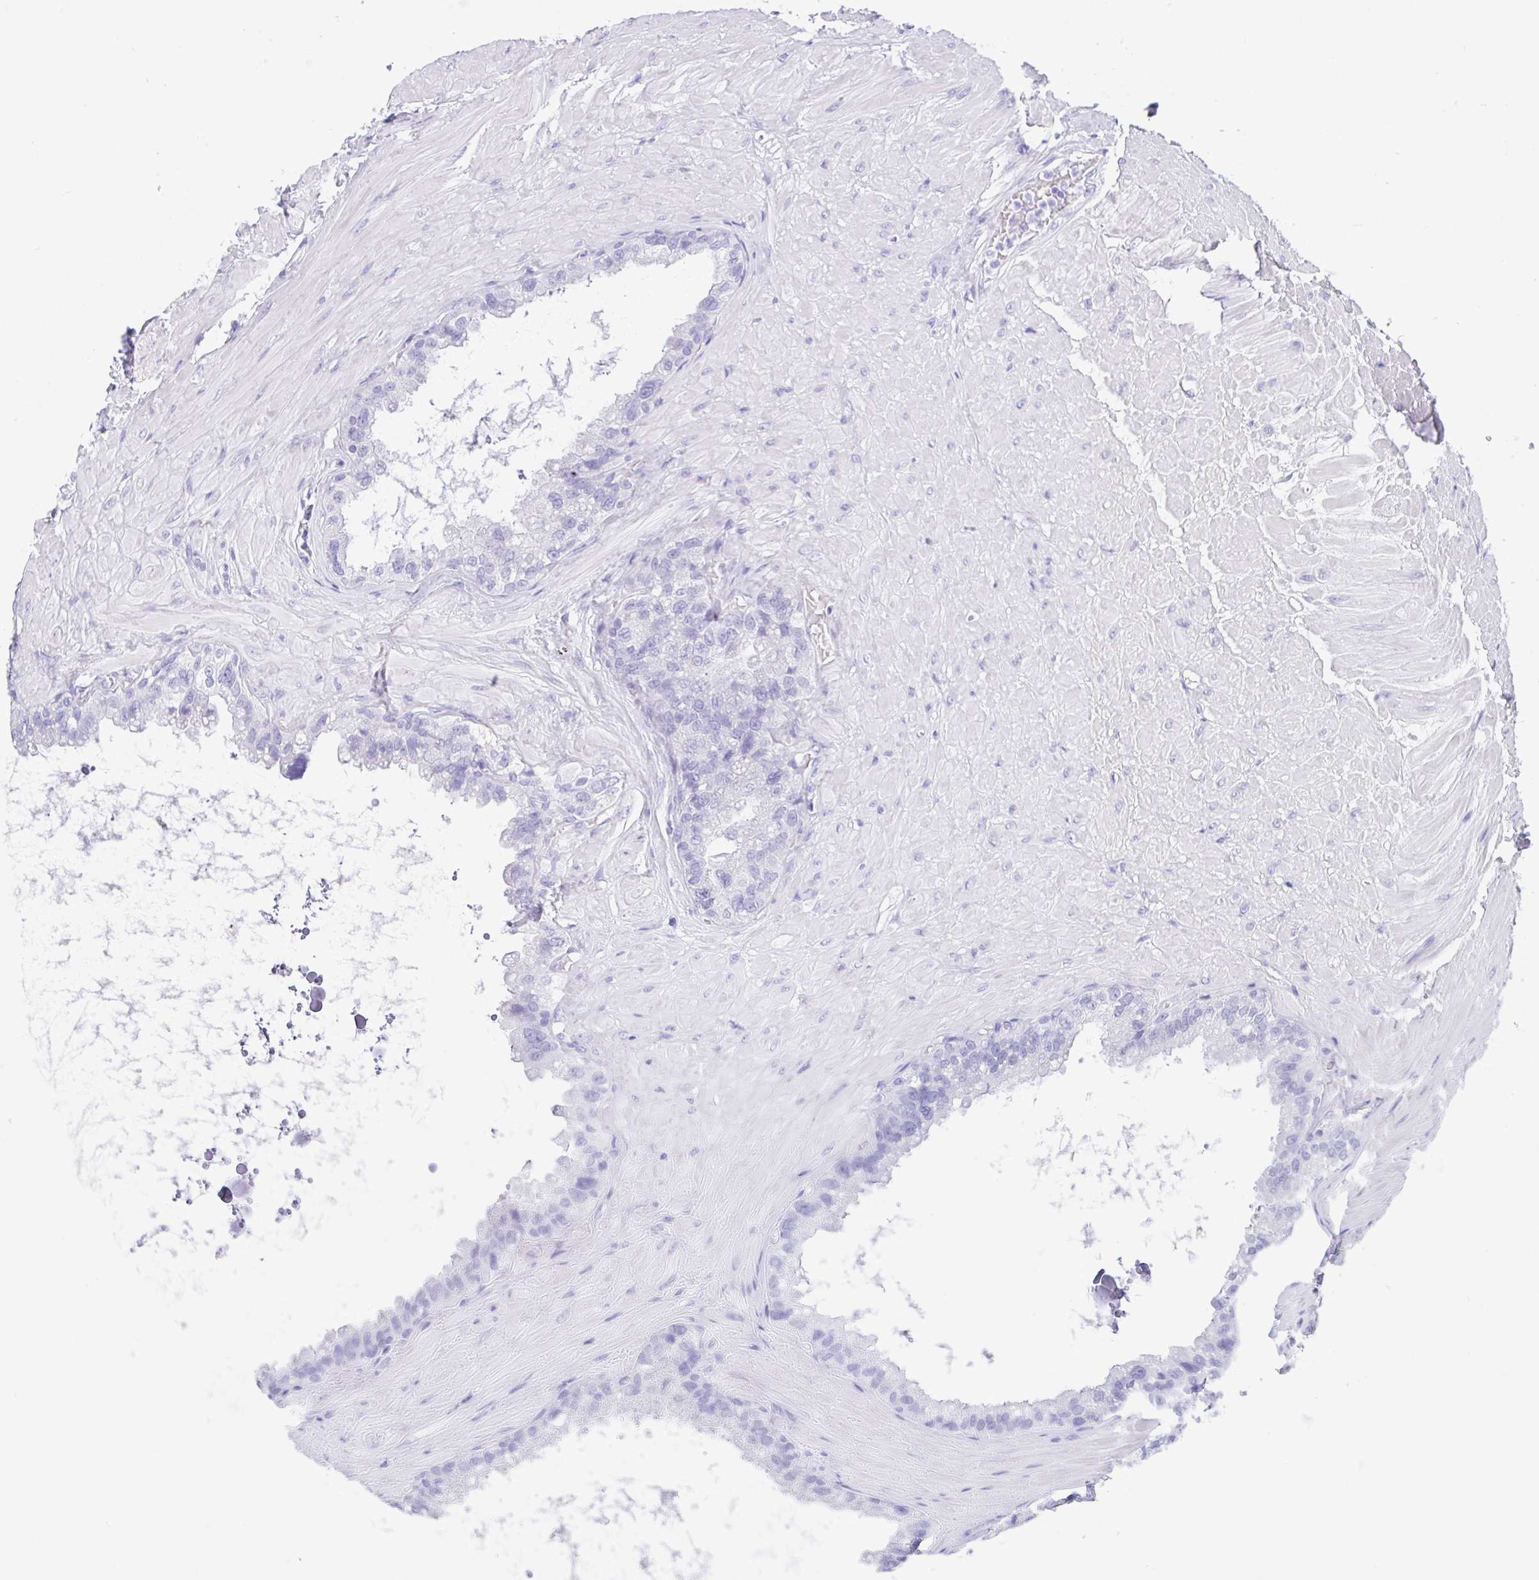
{"staining": {"intensity": "negative", "quantity": "none", "location": "none"}, "tissue": "seminal vesicle", "cell_type": "Glandular cells", "image_type": "normal", "snomed": [{"axis": "morphology", "description": "Normal tissue, NOS"}, {"axis": "topography", "description": "Seminal veicle"}, {"axis": "topography", "description": "Peripheral nerve tissue"}], "caption": "Protein analysis of benign seminal vesicle displays no significant staining in glandular cells. Nuclei are stained in blue.", "gene": "CPA1", "patient": {"sex": "male", "age": 76}}